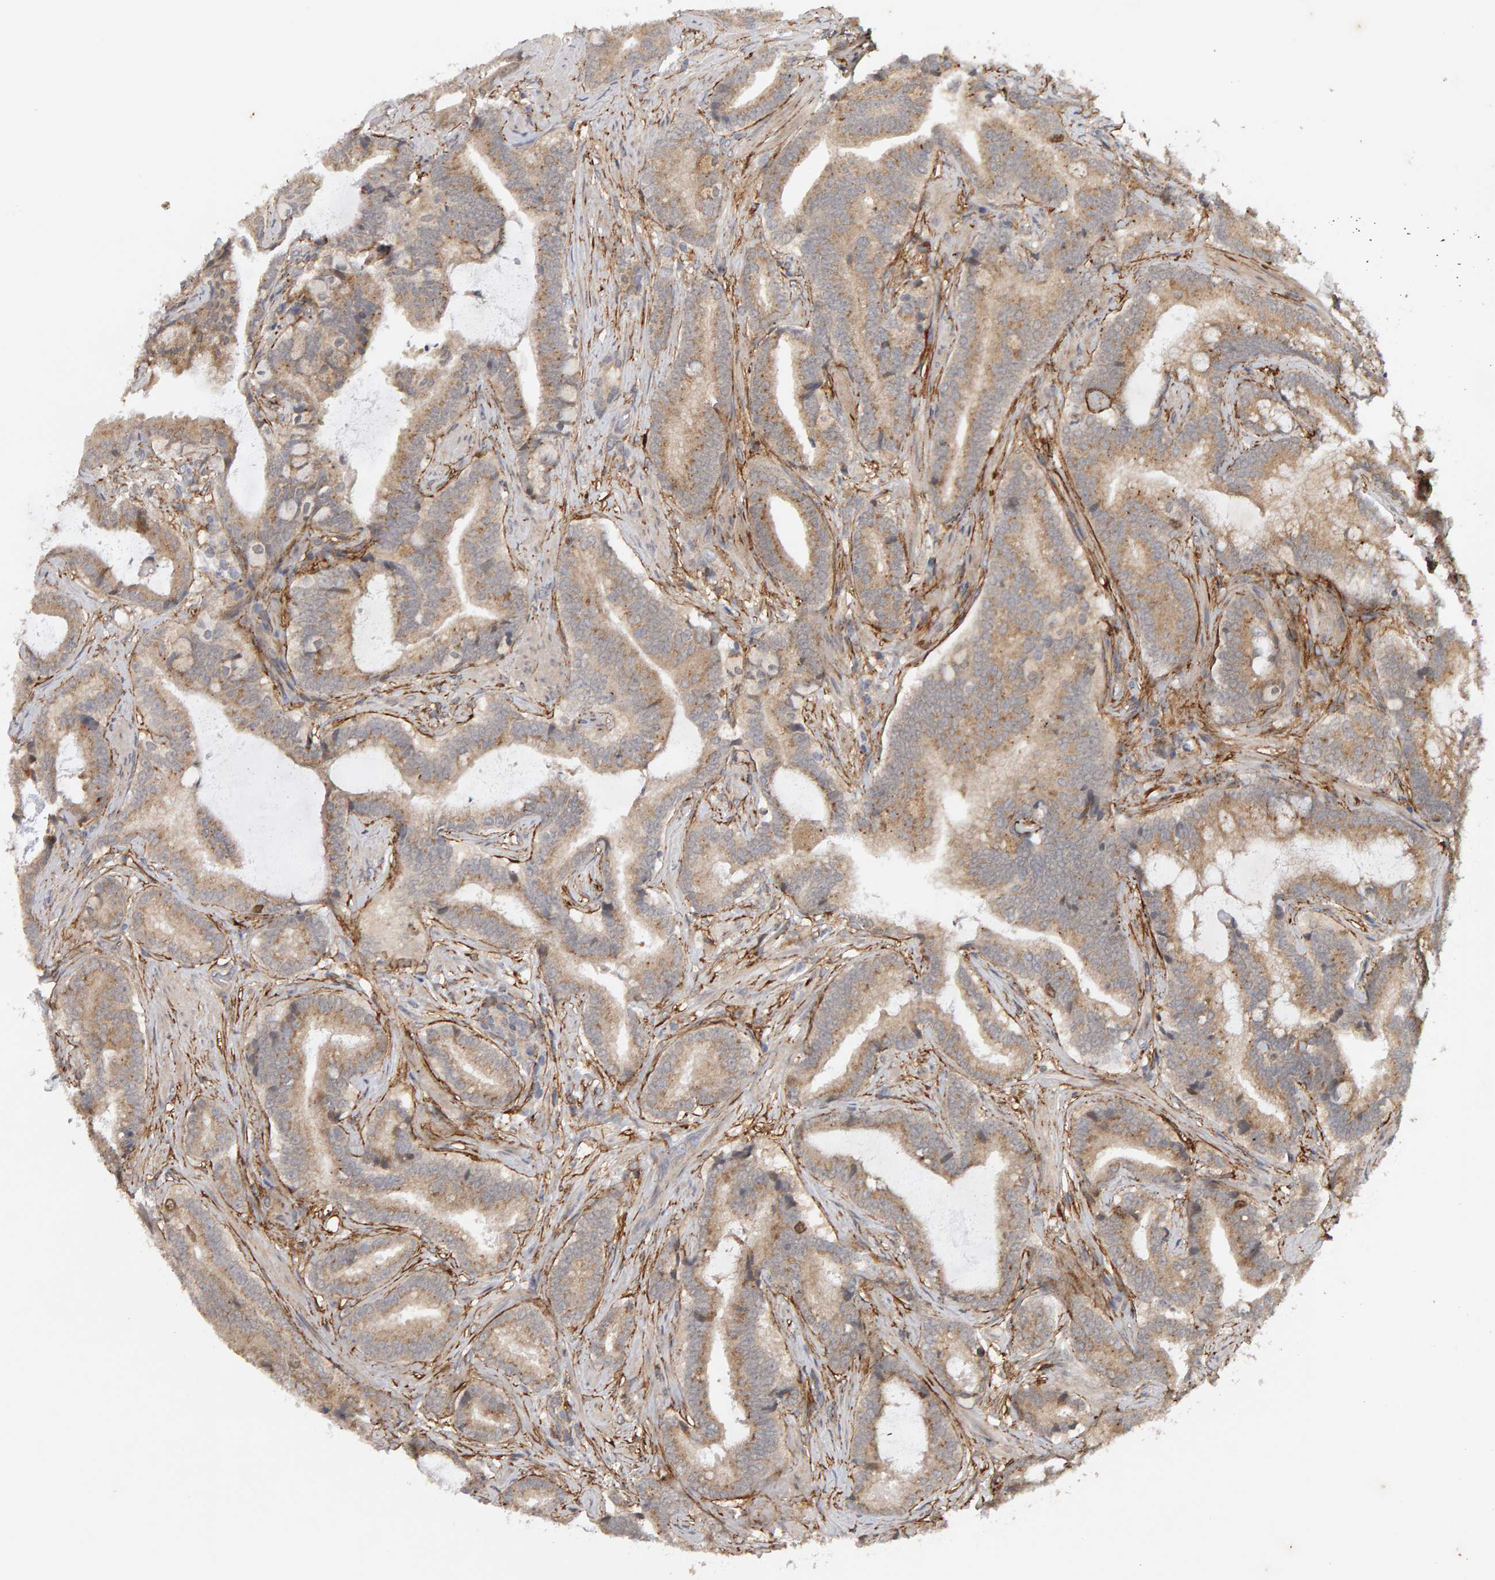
{"staining": {"intensity": "weak", "quantity": ">75%", "location": "cytoplasmic/membranous"}, "tissue": "prostate cancer", "cell_type": "Tumor cells", "image_type": "cancer", "snomed": [{"axis": "morphology", "description": "Adenocarcinoma, High grade"}, {"axis": "topography", "description": "Prostate"}], "caption": "Protein analysis of prostate cancer (adenocarcinoma (high-grade)) tissue displays weak cytoplasmic/membranous staining in about >75% of tumor cells.", "gene": "CDCA5", "patient": {"sex": "male", "age": 55}}